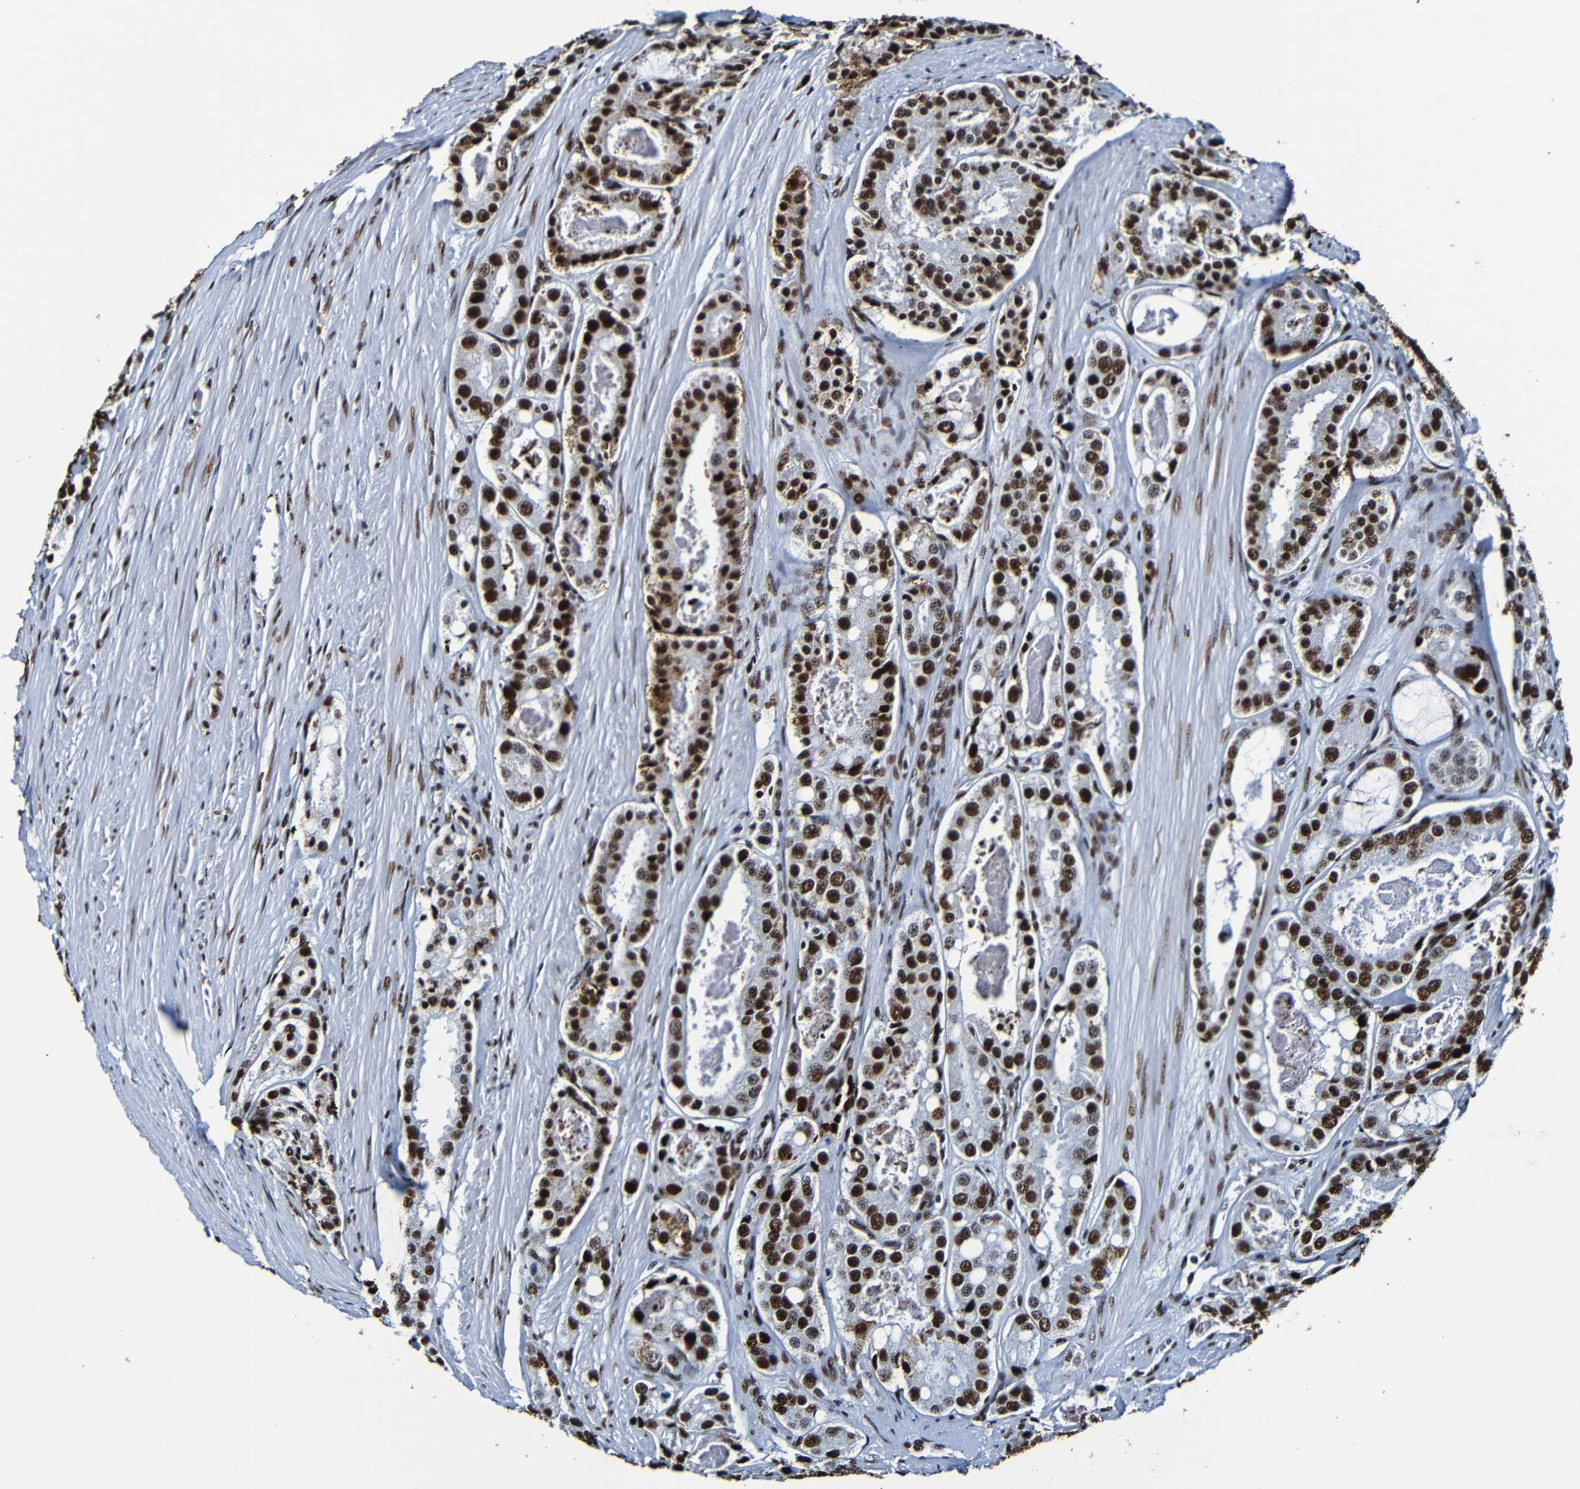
{"staining": {"intensity": "strong", "quantity": ">75%", "location": "nuclear"}, "tissue": "prostate cancer", "cell_type": "Tumor cells", "image_type": "cancer", "snomed": [{"axis": "morphology", "description": "Adenocarcinoma, High grade"}, {"axis": "topography", "description": "Prostate"}], "caption": "Immunohistochemical staining of prostate high-grade adenocarcinoma demonstrates high levels of strong nuclear protein expression in about >75% of tumor cells.", "gene": "SRSF3", "patient": {"sex": "male", "age": 65}}